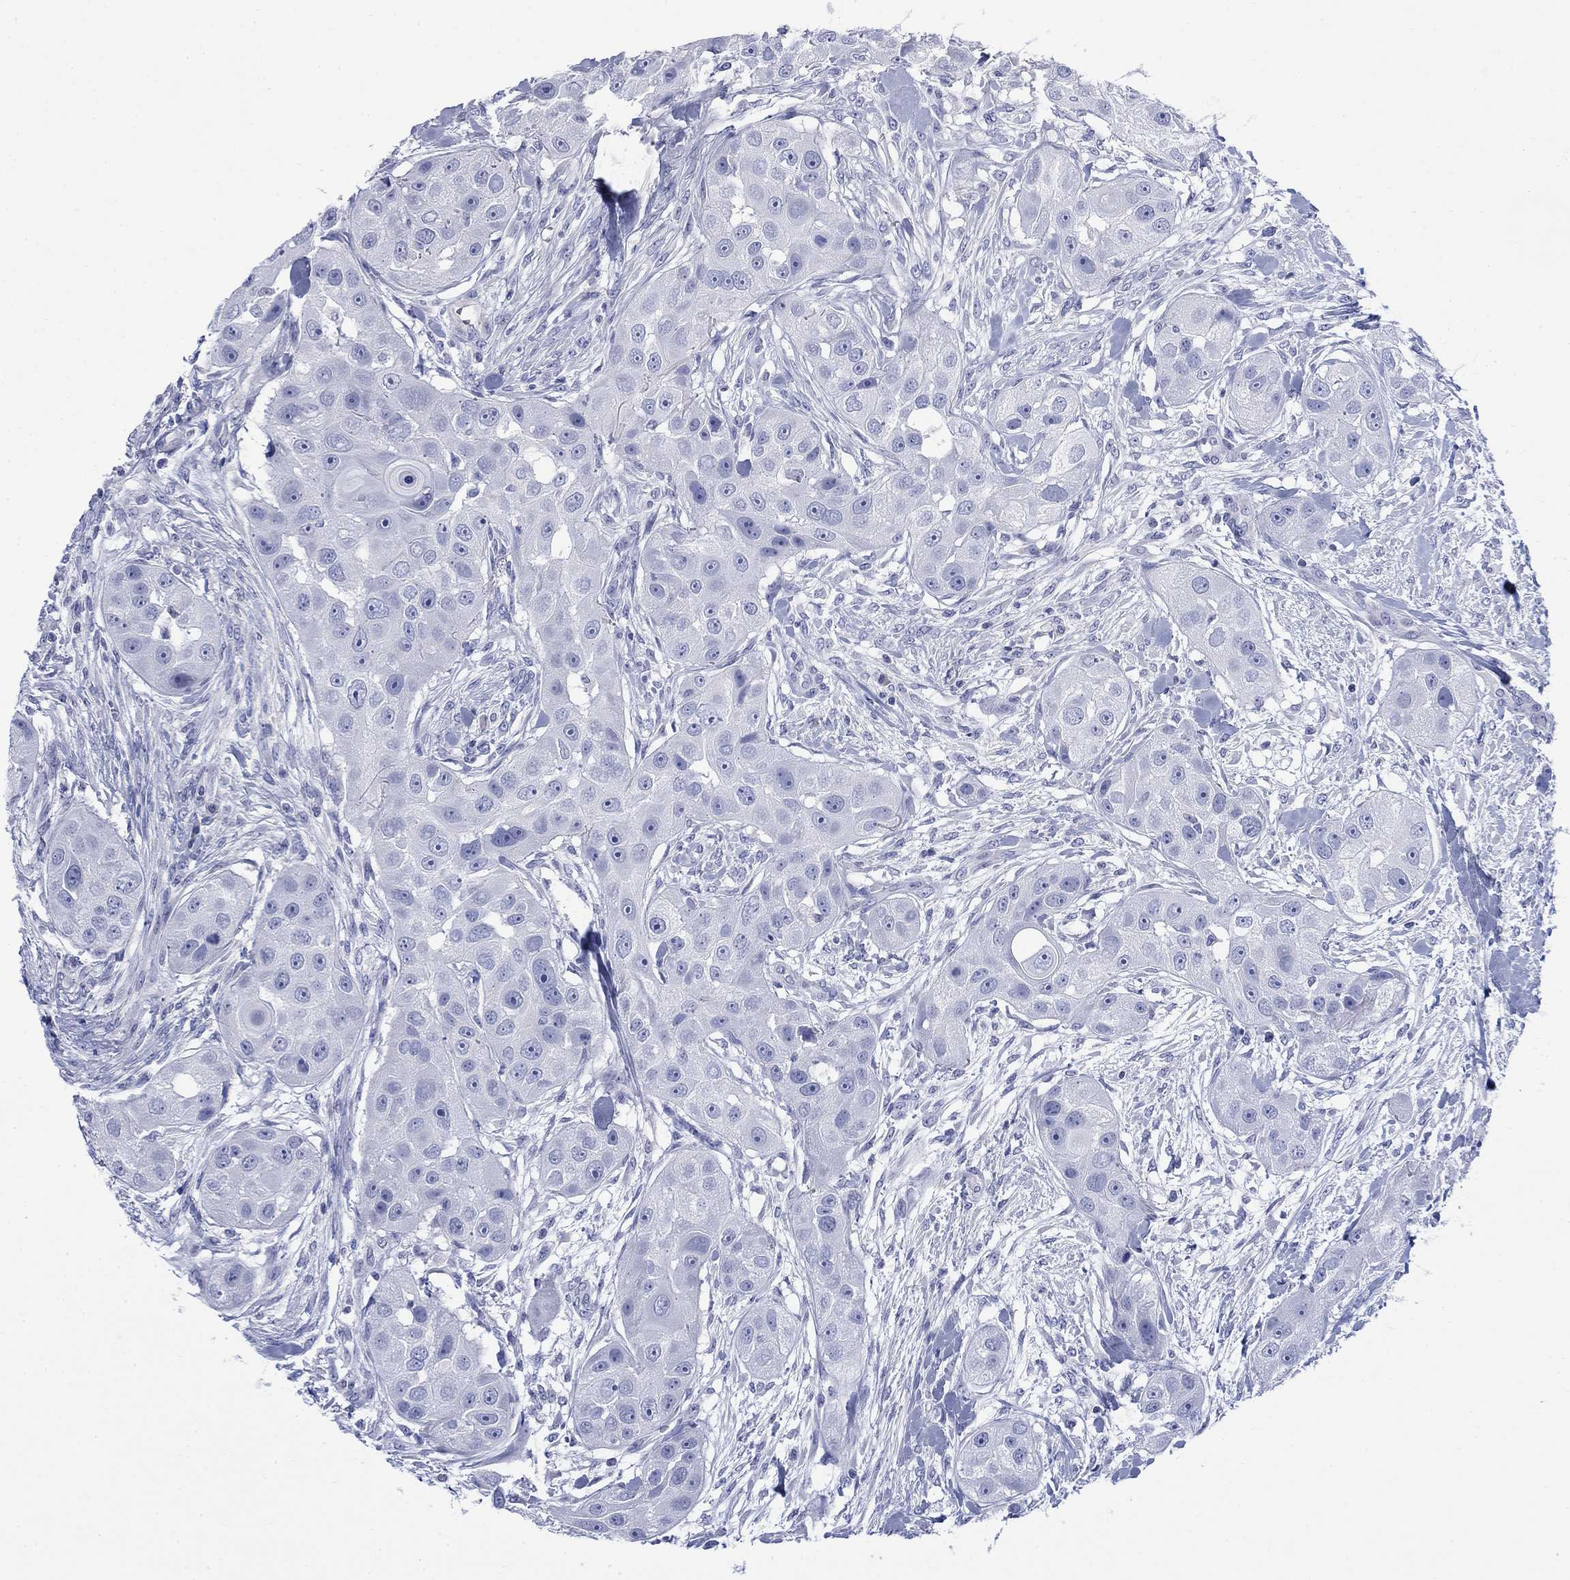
{"staining": {"intensity": "negative", "quantity": "none", "location": "none"}, "tissue": "head and neck cancer", "cell_type": "Tumor cells", "image_type": "cancer", "snomed": [{"axis": "morphology", "description": "Squamous cell carcinoma, NOS"}, {"axis": "topography", "description": "Head-Neck"}], "caption": "Histopathology image shows no protein expression in tumor cells of squamous cell carcinoma (head and neck) tissue.", "gene": "IGF2BP3", "patient": {"sex": "male", "age": 51}}